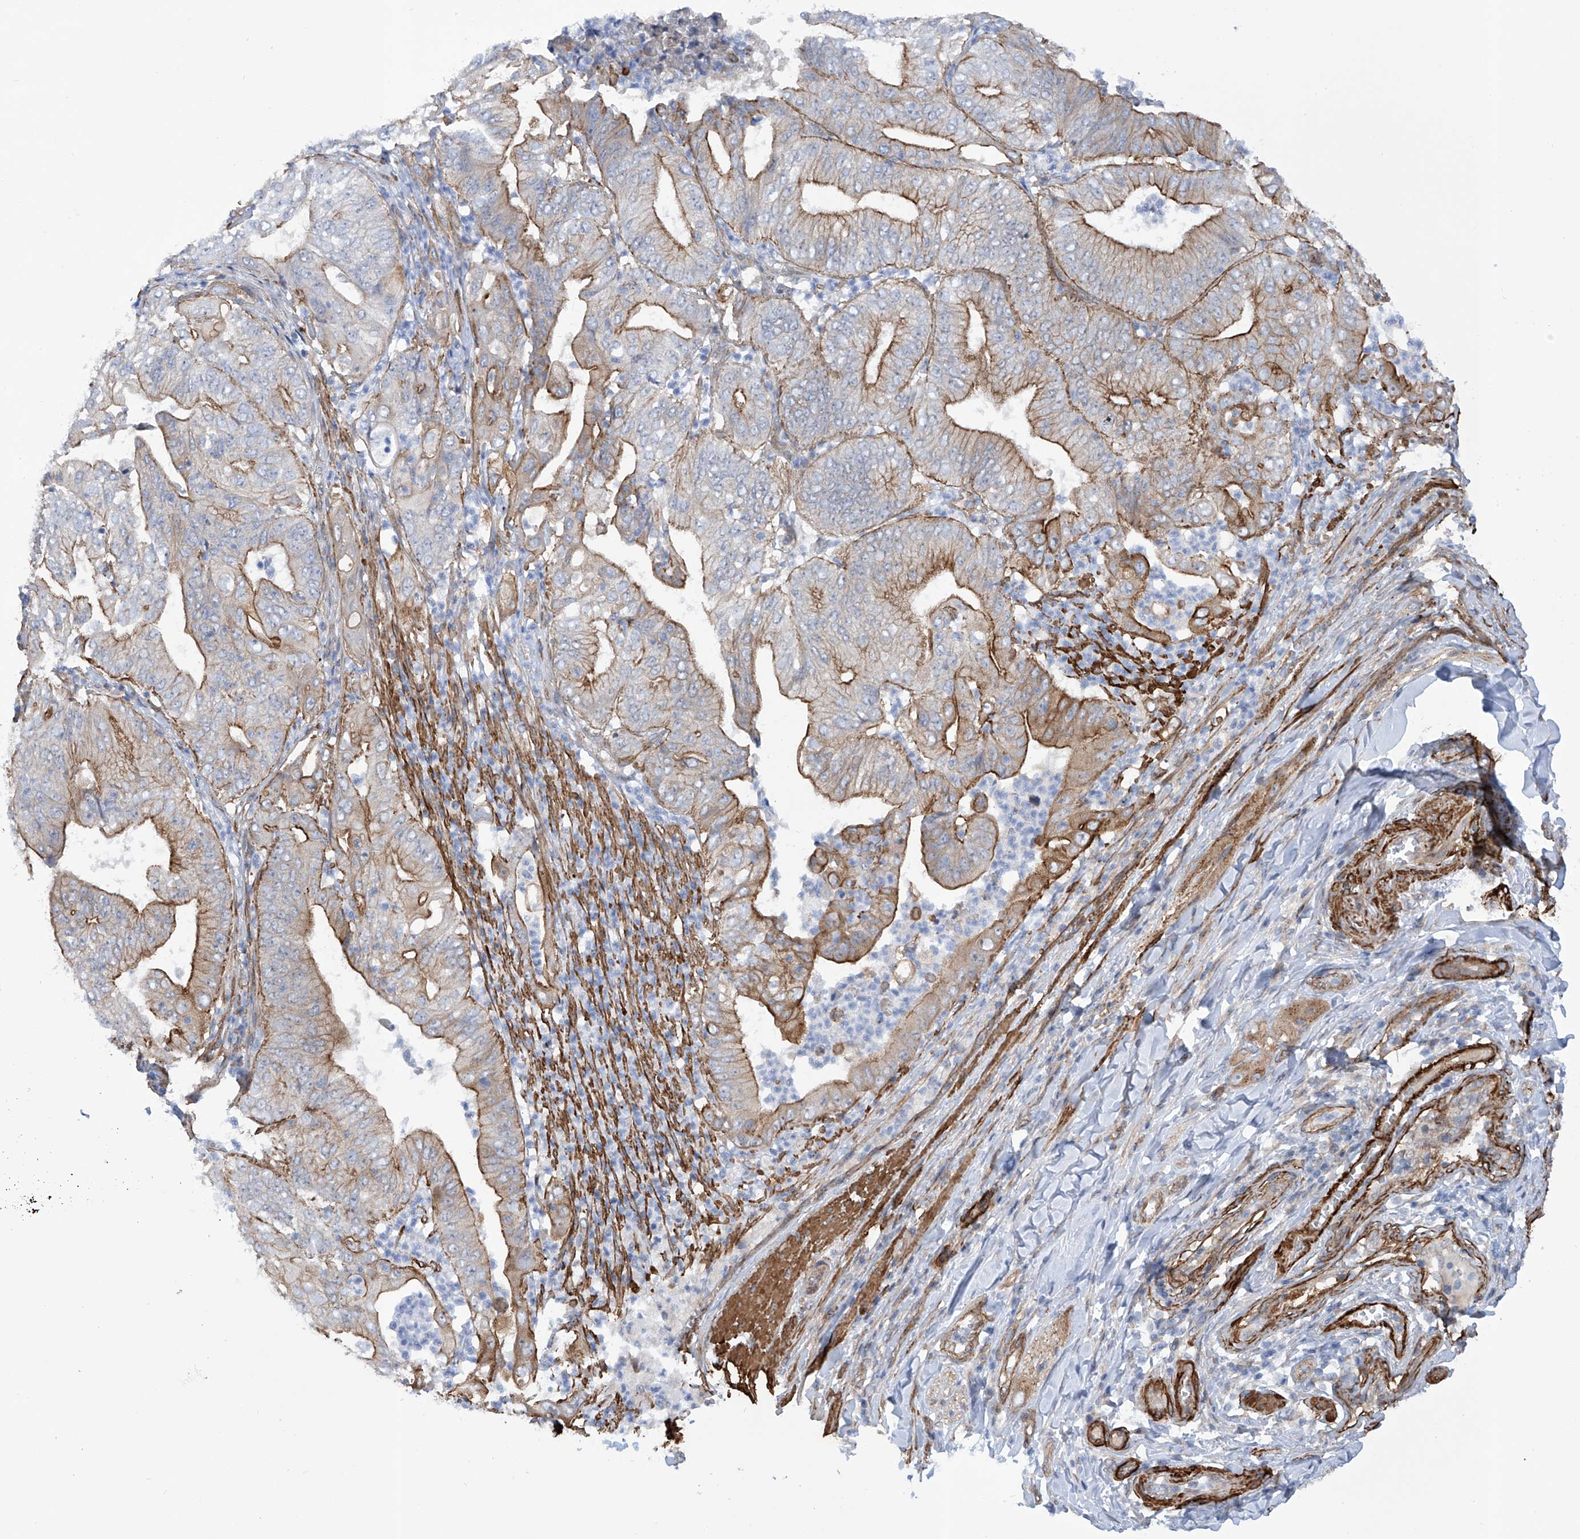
{"staining": {"intensity": "moderate", "quantity": "25%-75%", "location": "cytoplasmic/membranous"}, "tissue": "pancreatic cancer", "cell_type": "Tumor cells", "image_type": "cancer", "snomed": [{"axis": "morphology", "description": "Adenocarcinoma, NOS"}, {"axis": "topography", "description": "Pancreas"}], "caption": "Protein expression analysis of human pancreatic adenocarcinoma reveals moderate cytoplasmic/membranous staining in approximately 25%-75% of tumor cells. The staining was performed using DAB, with brown indicating positive protein expression. Nuclei are stained blue with hematoxylin.", "gene": "ZNF490", "patient": {"sex": "female", "age": 77}}